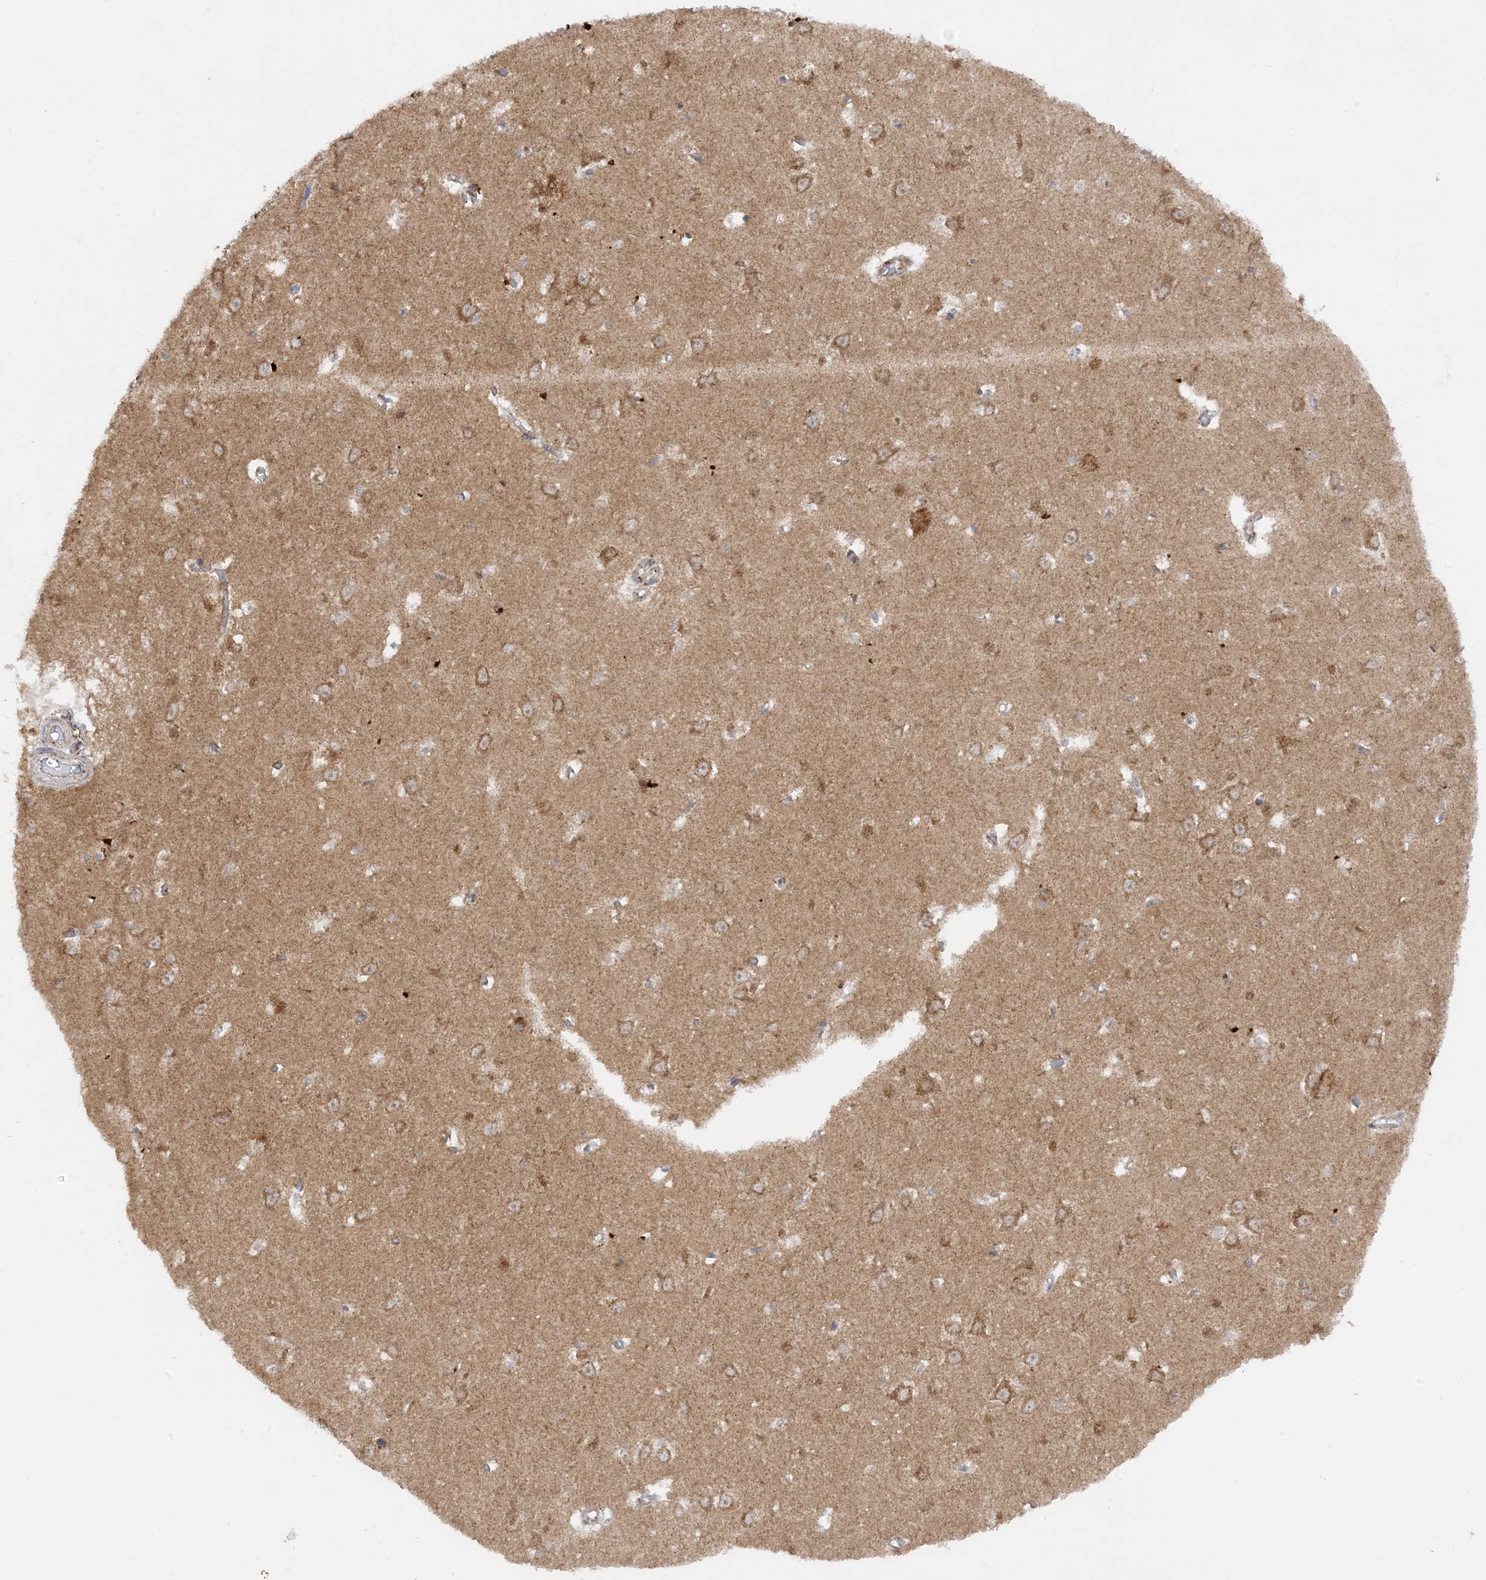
{"staining": {"intensity": "moderate", "quantity": "<25%", "location": "cytoplasmic/membranous"}, "tissue": "hippocampus", "cell_type": "Glial cells", "image_type": "normal", "snomed": [{"axis": "morphology", "description": "Normal tissue, NOS"}, {"axis": "topography", "description": "Hippocampus"}], "caption": "This image shows IHC staining of benign human hippocampus, with low moderate cytoplasmic/membranous positivity in about <25% of glial cells.", "gene": "NDUFAF3", "patient": {"sex": "male", "age": 70}}